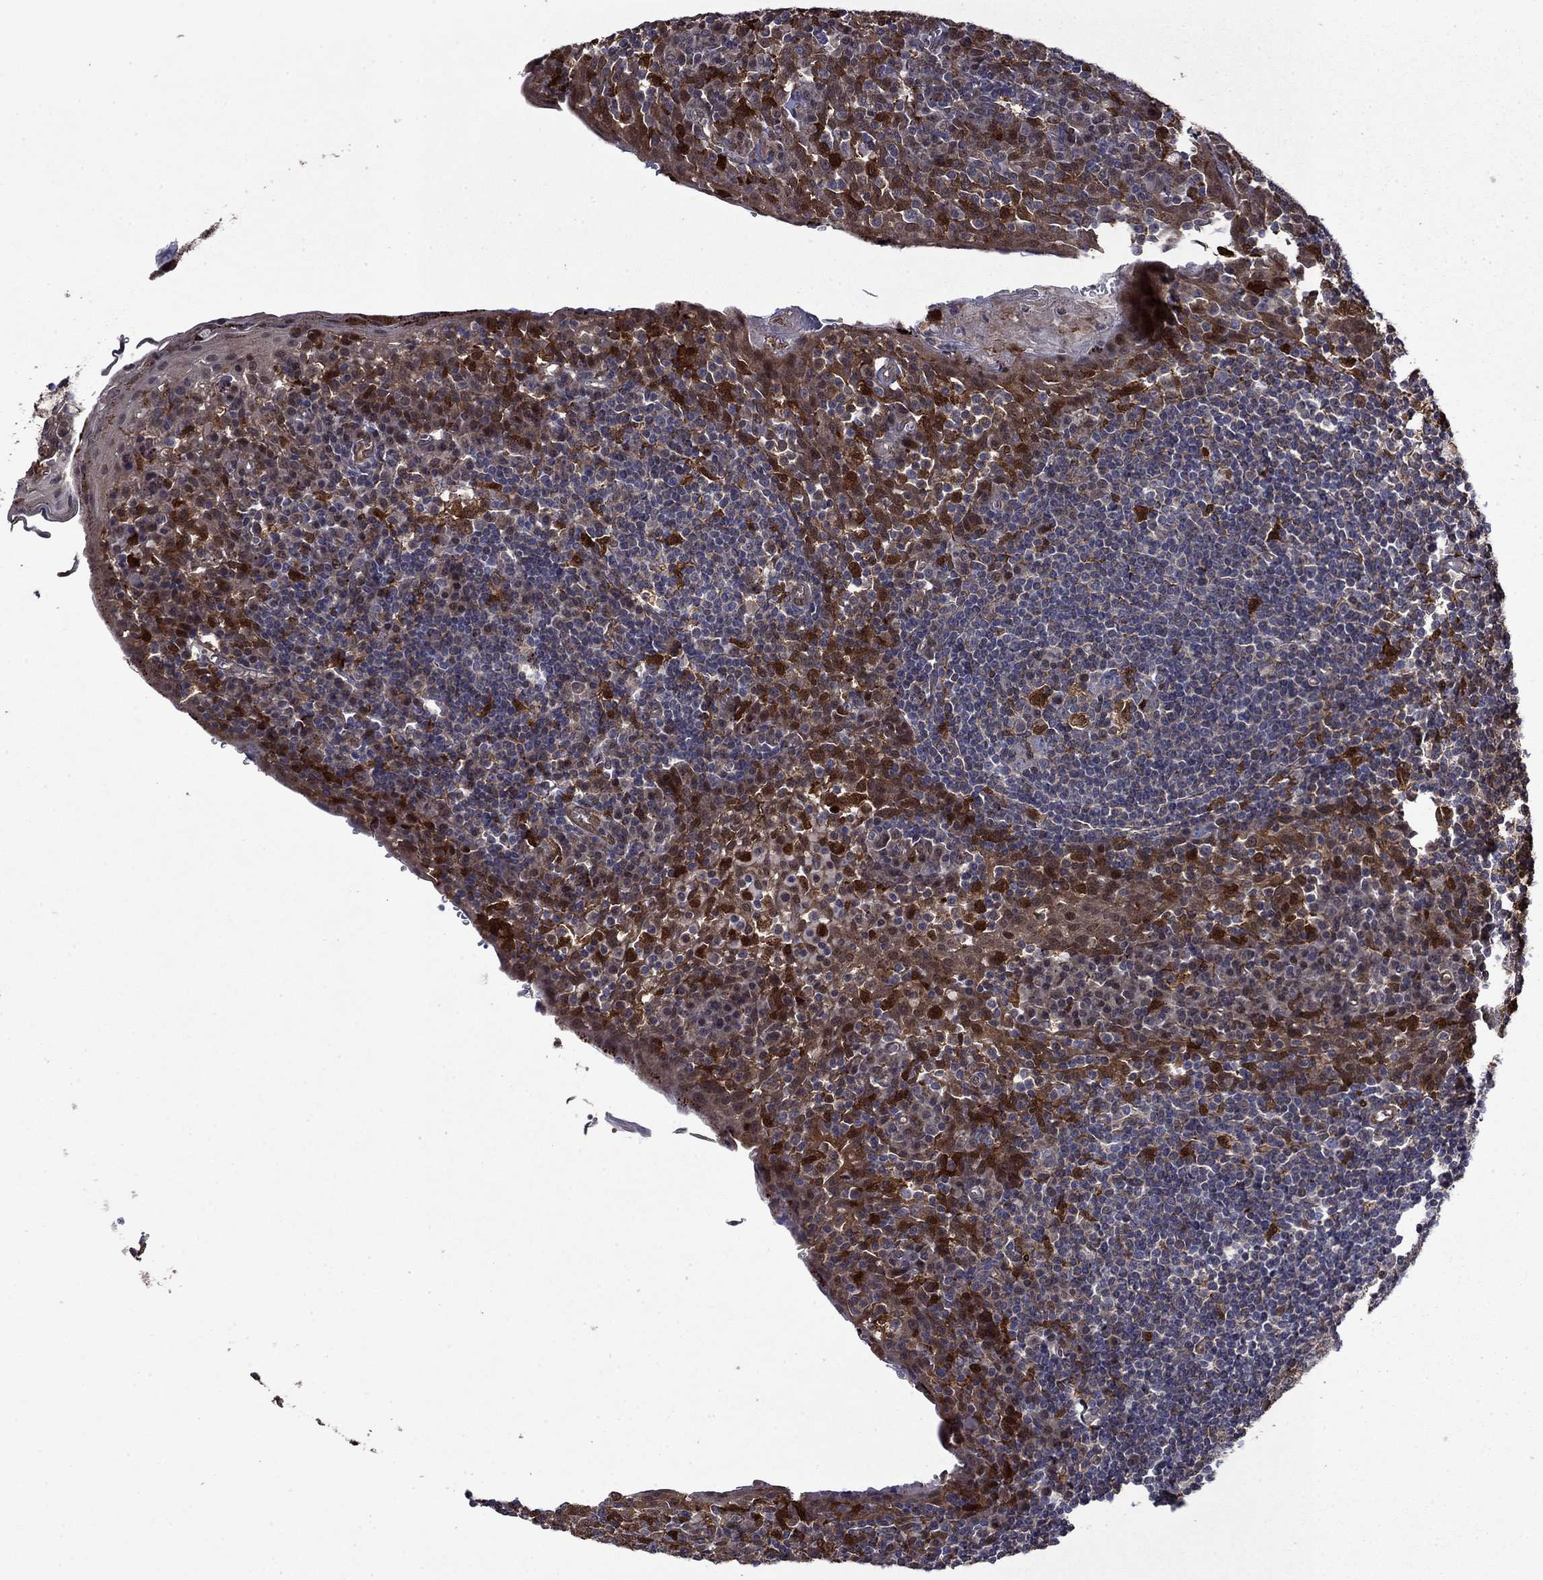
{"staining": {"intensity": "moderate", "quantity": "<25%", "location": "cytoplasmic/membranous"}, "tissue": "tonsil", "cell_type": "Germinal center cells", "image_type": "normal", "snomed": [{"axis": "morphology", "description": "Normal tissue, NOS"}, {"axis": "topography", "description": "Tonsil"}], "caption": "Brown immunohistochemical staining in normal tonsil reveals moderate cytoplasmic/membranous positivity in approximately <25% of germinal center cells.", "gene": "TPMT", "patient": {"sex": "female", "age": 13}}